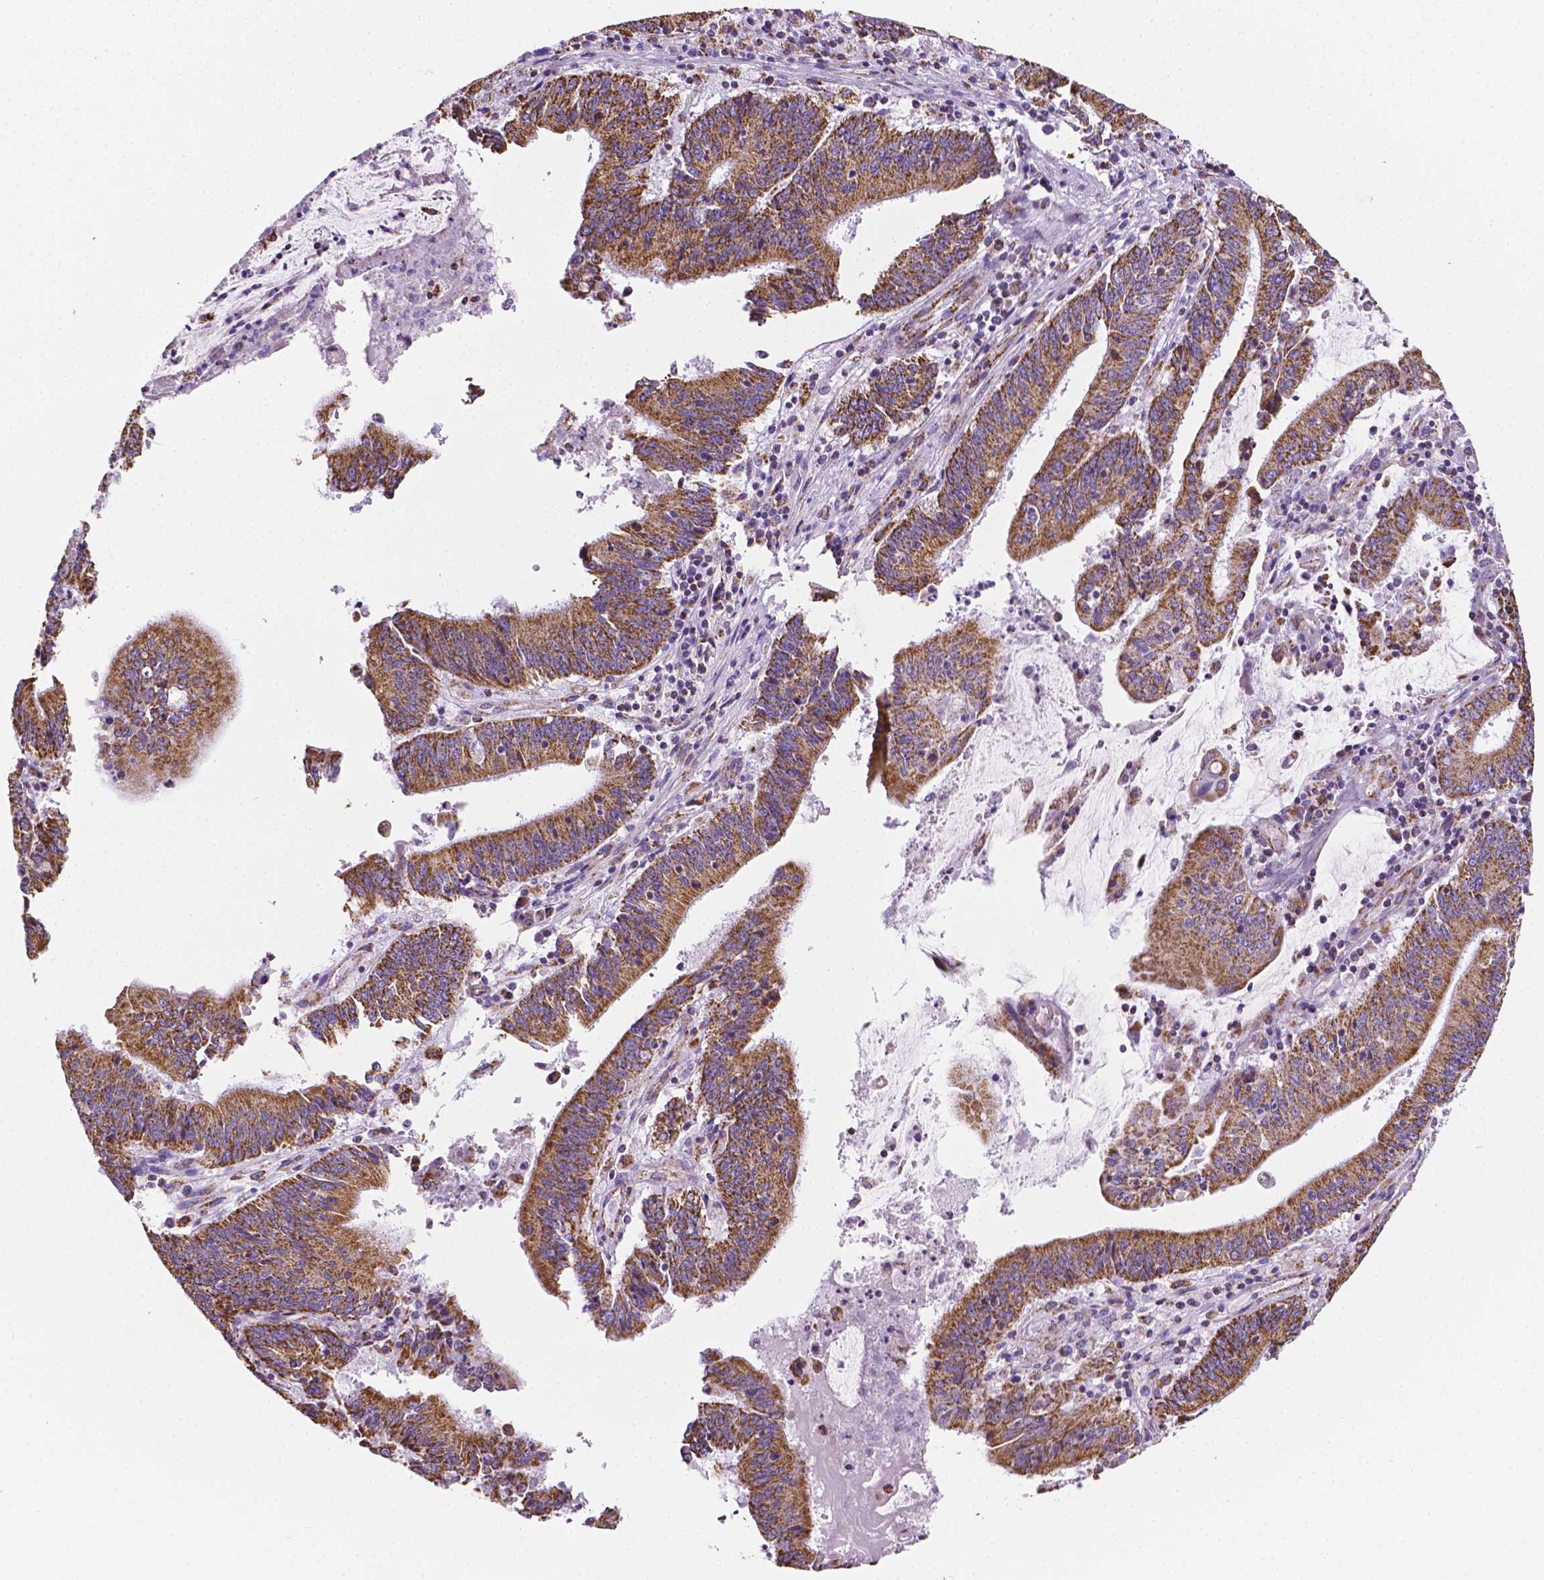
{"staining": {"intensity": "strong", "quantity": ">75%", "location": "cytoplasmic/membranous"}, "tissue": "stomach cancer", "cell_type": "Tumor cells", "image_type": "cancer", "snomed": [{"axis": "morphology", "description": "Adenocarcinoma, NOS"}, {"axis": "topography", "description": "Stomach, upper"}], "caption": "This is a photomicrograph of IHC staining of adenocarcinoma (stomach), which shows strong expression in the cytoplasmic/membranous of tumor cells.", "gene": "RMDN3", "patient": {"sex": "male", "age": 68}}